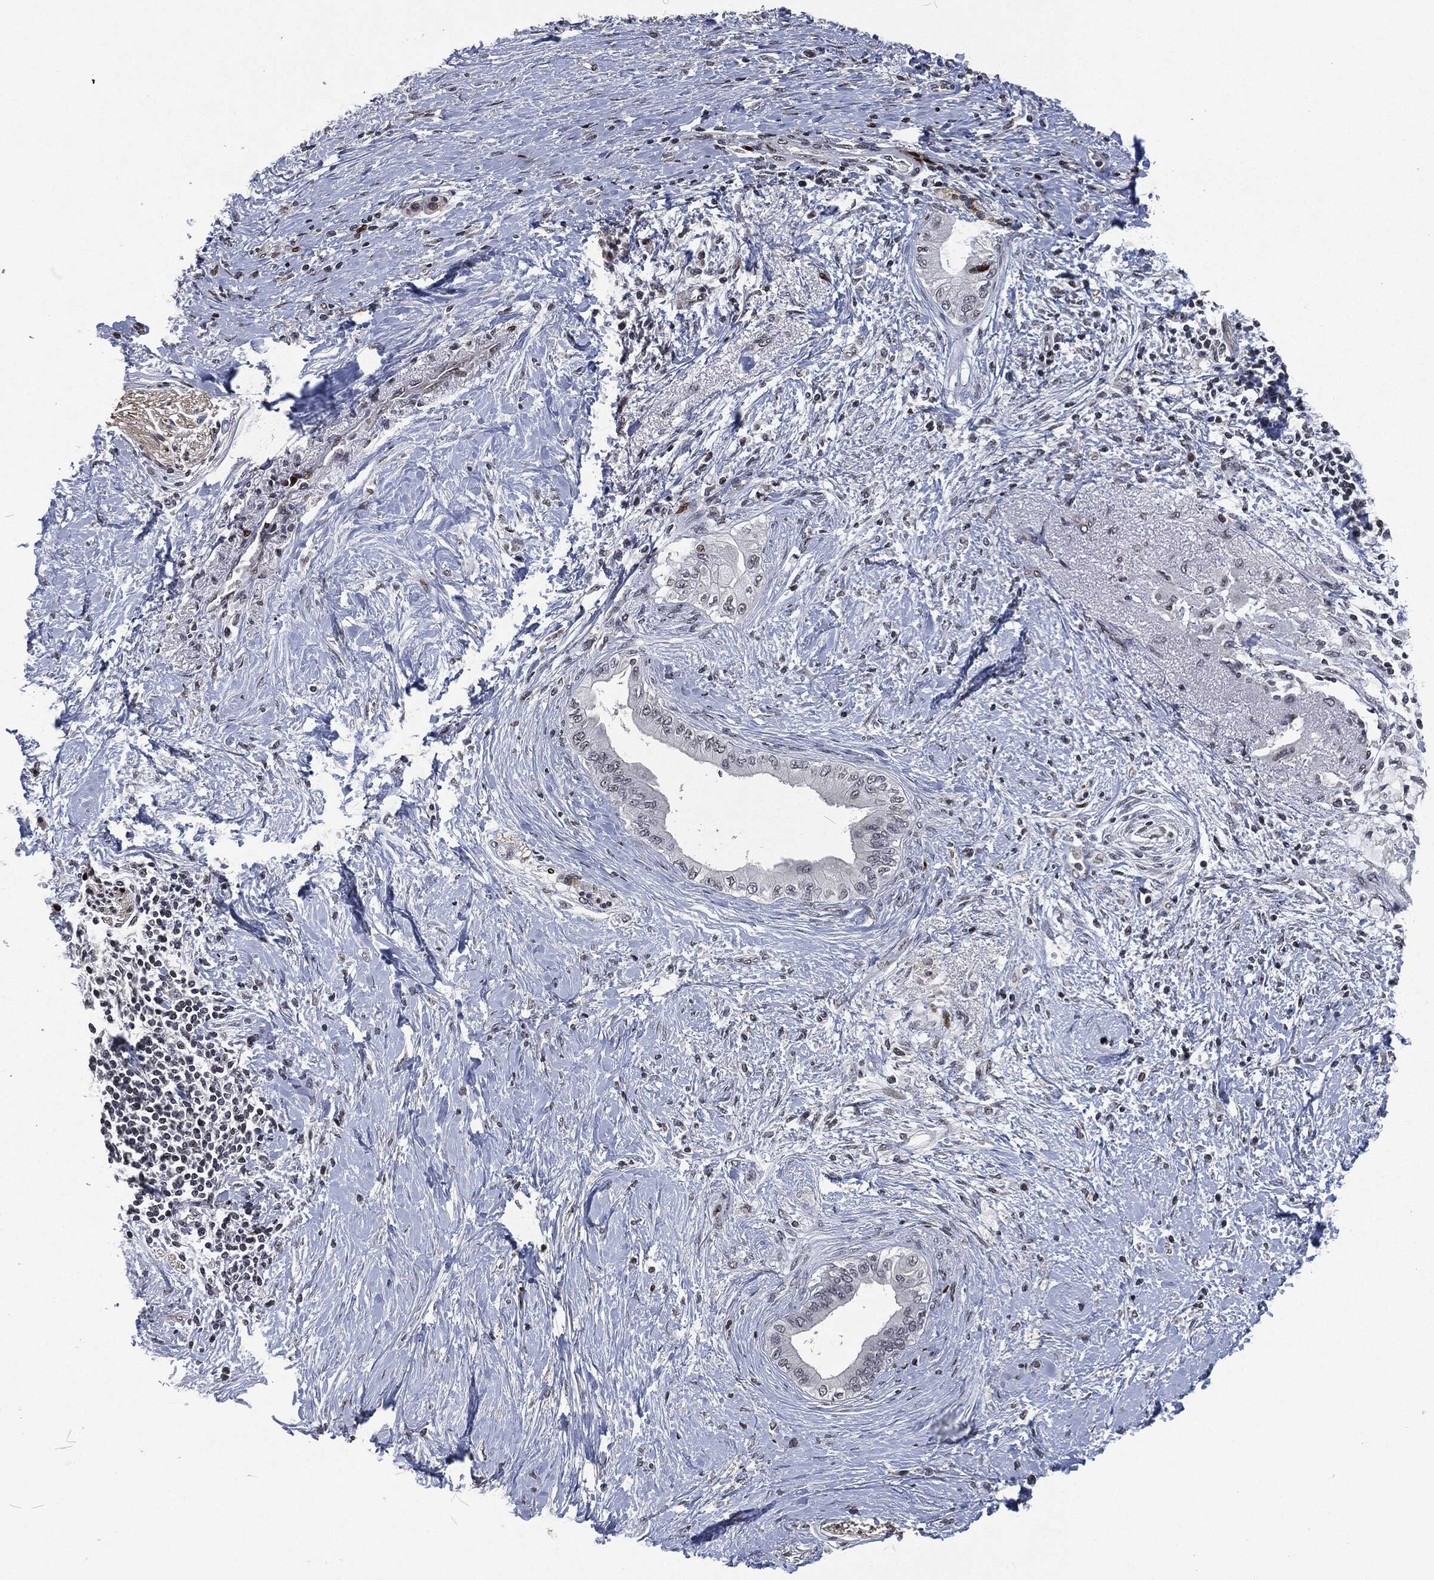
{"staining": {"intensity": "strong", "quantity": "<25%", "location": "nuclear"}, "tissue": "pancreatic cancer", "cell_type": "Tumor cells", "image_type": "cancer", "snomed": [{"axis": "morphology", "description": "Normal tissue, NOS"}, {"axis": "morphology", "description": "Adenocarcinoma, NOS"}, {"axis": "topography", "description": "Pancreas"}, {"axis": "topography", "description": "Duodenum"}], "caption": "Immunohistochemistry (IHC) (DAB (3,3'-diaminobenzidine)) staining of pancreatic cancer (adenocarcinoma) displays strong nuclear protein expression in about <25% of tumor cells.", "gene": "EGFR", "patient": {"sex": "female", "age": 60}}